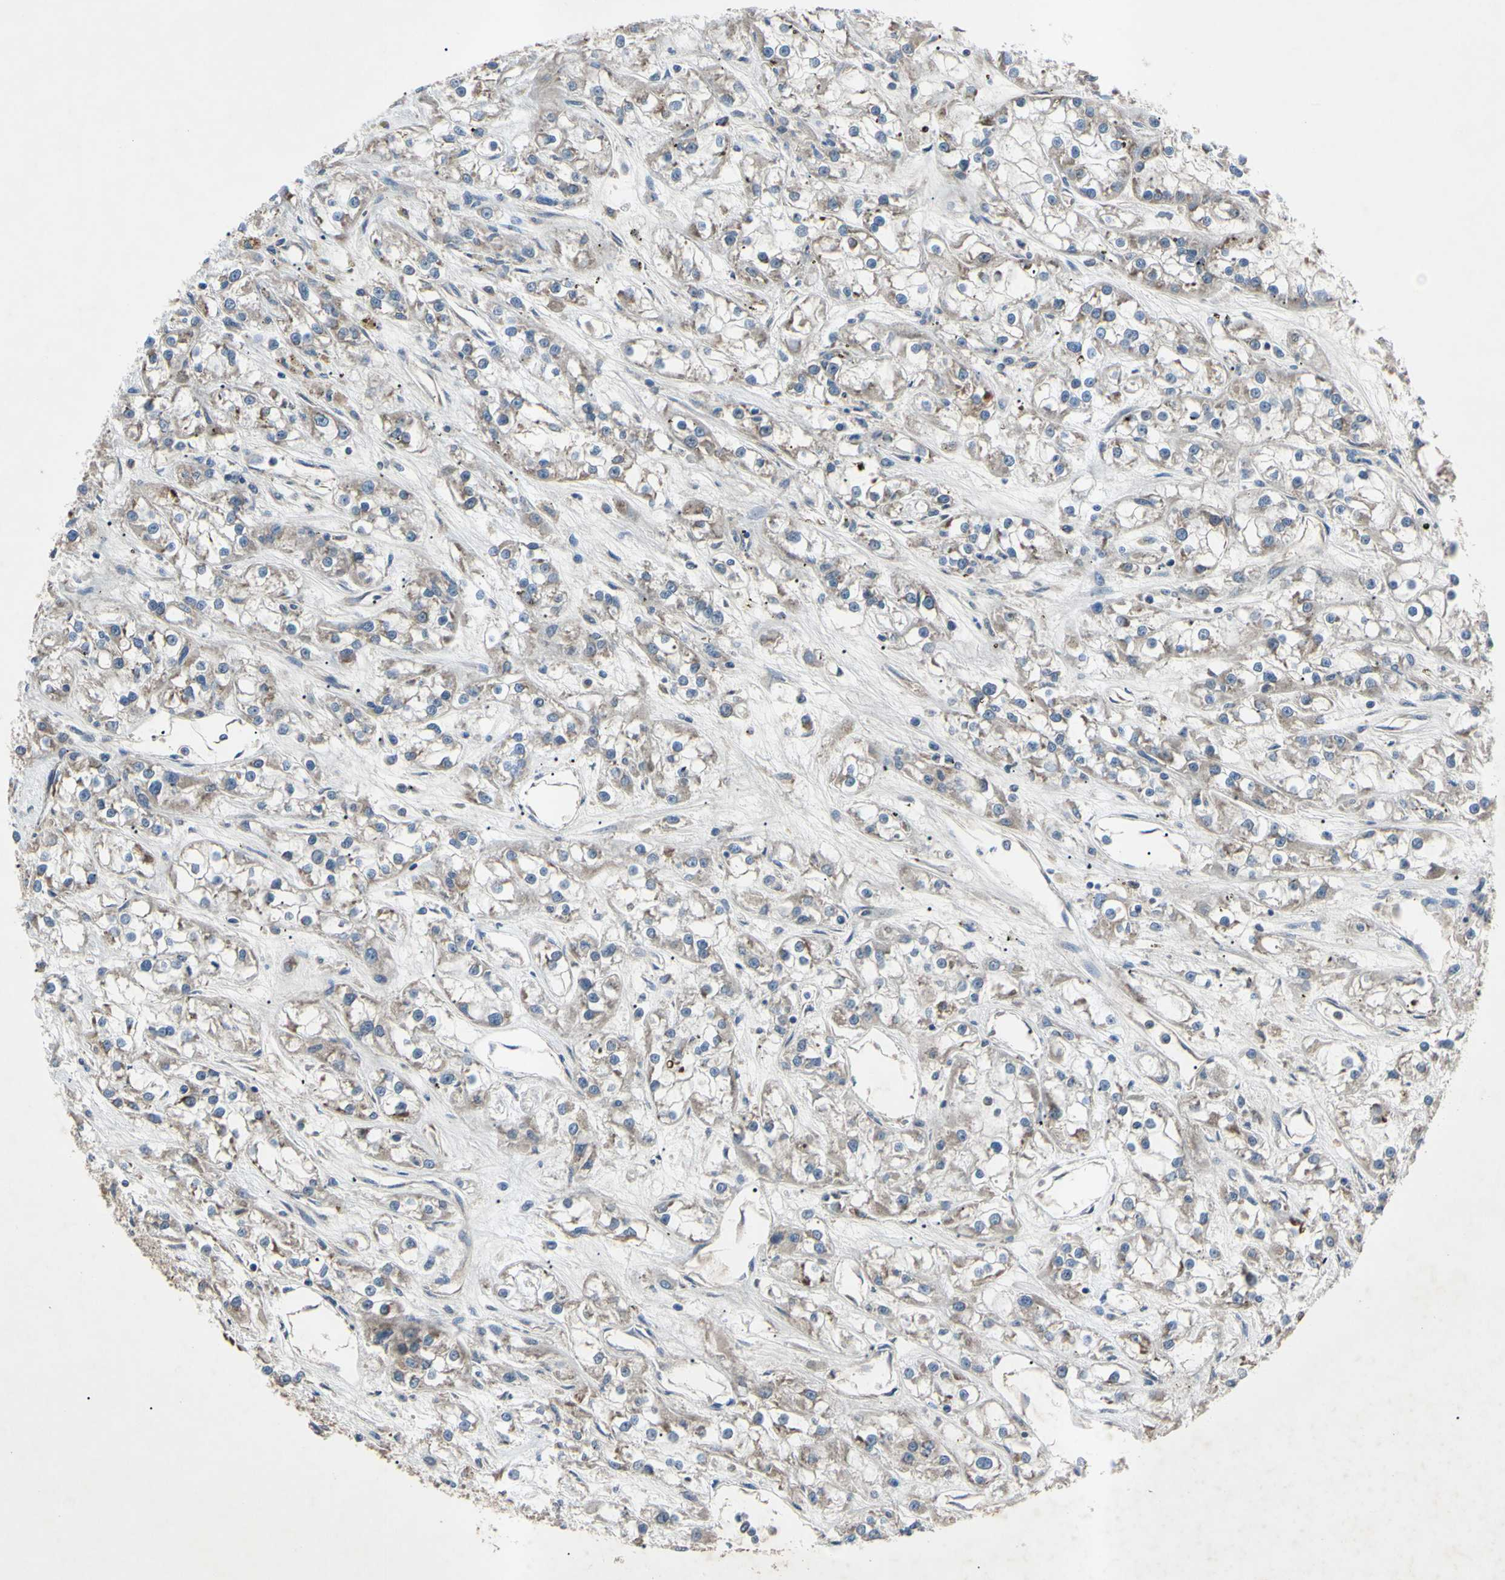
{"staining": {"intensity": "moderate", "quantity": "25%-75%", "location": "cytoplasmic/membranous"}, "tissue": "renal cancer", "cell_type": "Tumor cells", "image_type": "cancer", "snomed": [{"axis": "morphology", "description": "Adenocarcinoma, NOS"}, {"axis": "topography", "description": "Kidney"}], "caption": "Renal adenocarcinoma stained with a protein marker displays moderate staining in tumor cells.", "gene": "HILPDA", "patient": {"sex": "female", "age": 52}}